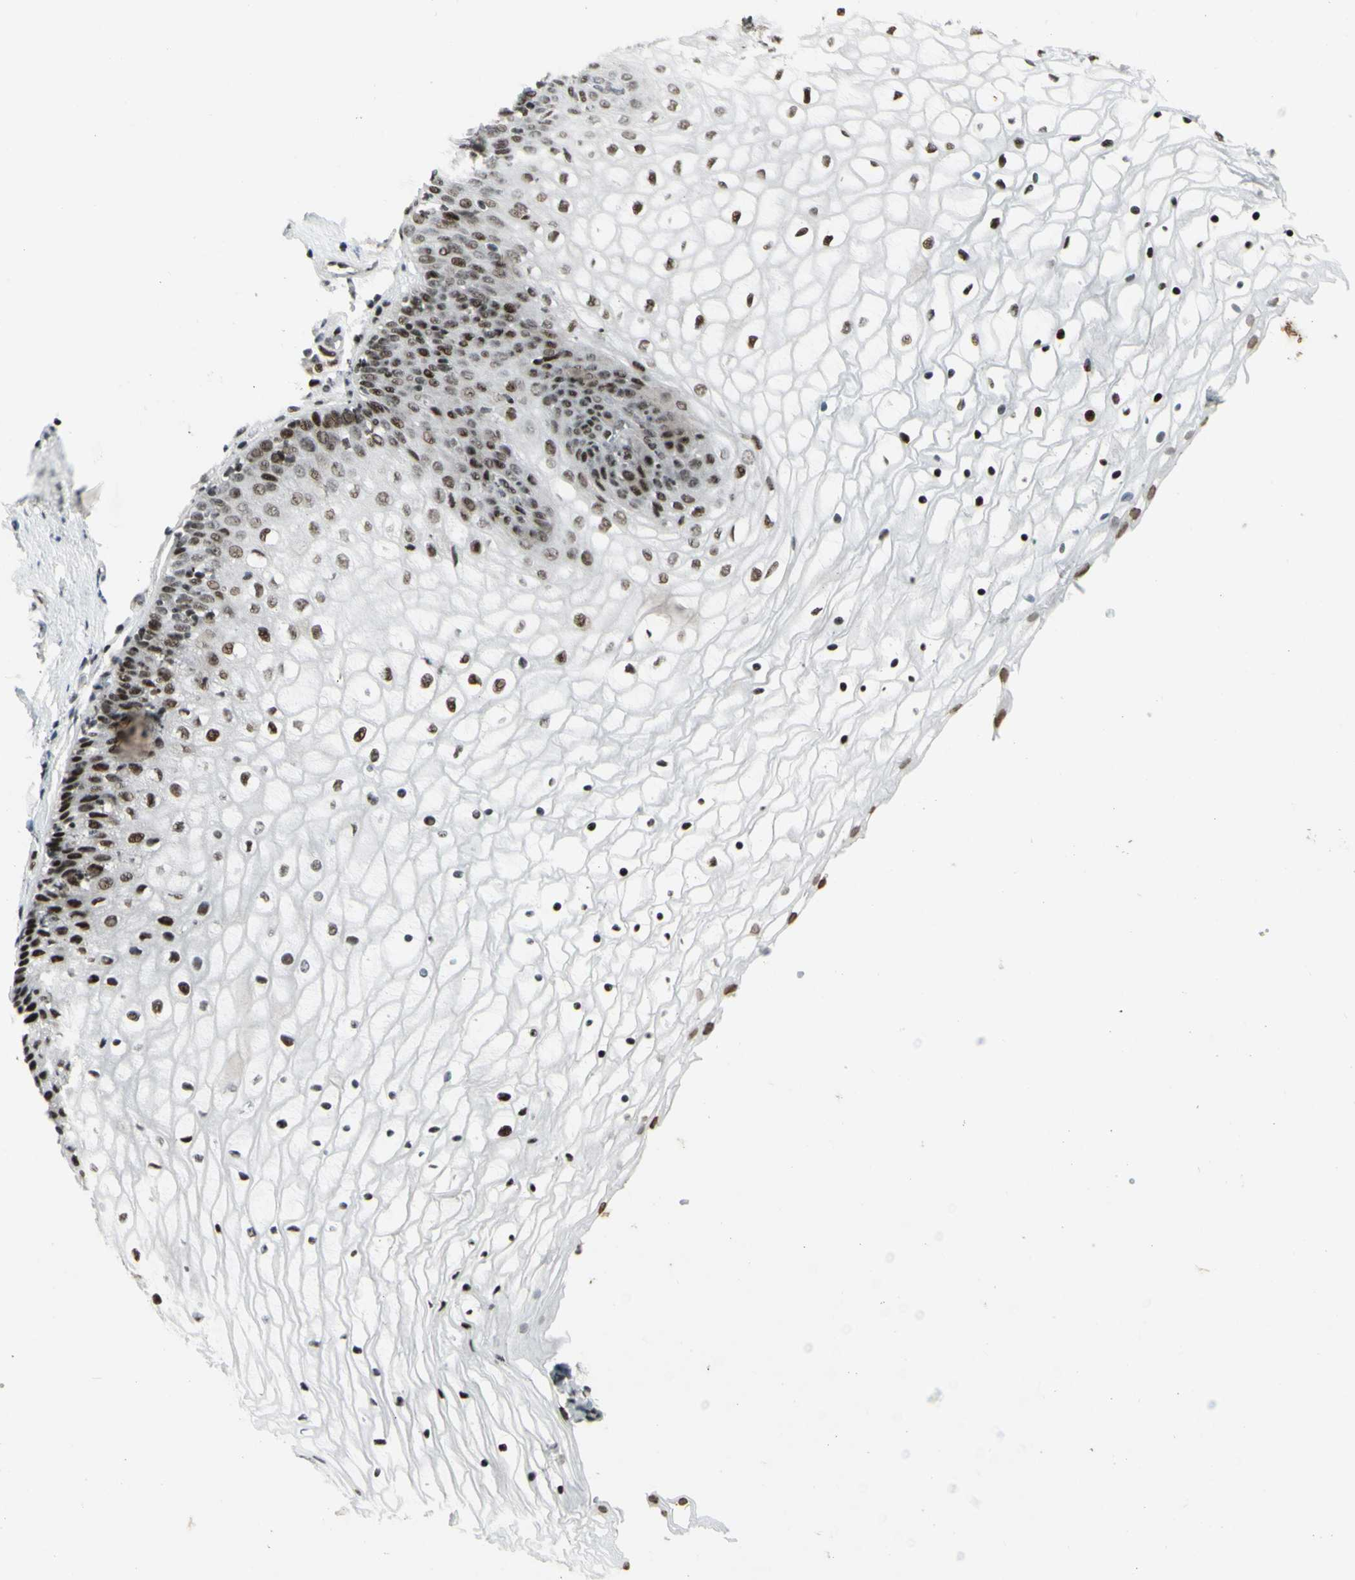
{"staining": {"intensity": "strong", "quantity": ">75%", "location": "nuclear"}, "tissue": "vagina", "cell_type": "Squamous epithelial cells", "image_type": "normal", "snomed": [{"axis": "morphology", "description": "Normal tissue, NOS"}, {"axis": "topography", "description": "Vagina"}], "caption": "IHC image of normal vagina: vagina stained using immunohistochemistry (IHC) reveals high levels of strong protein expression localized specifically in the nuclear of squamous epithelial cells, appearing as a nuclear brown color.", "gene": "SUPT6H", "patient": {"sex": "female", "age": 34}}